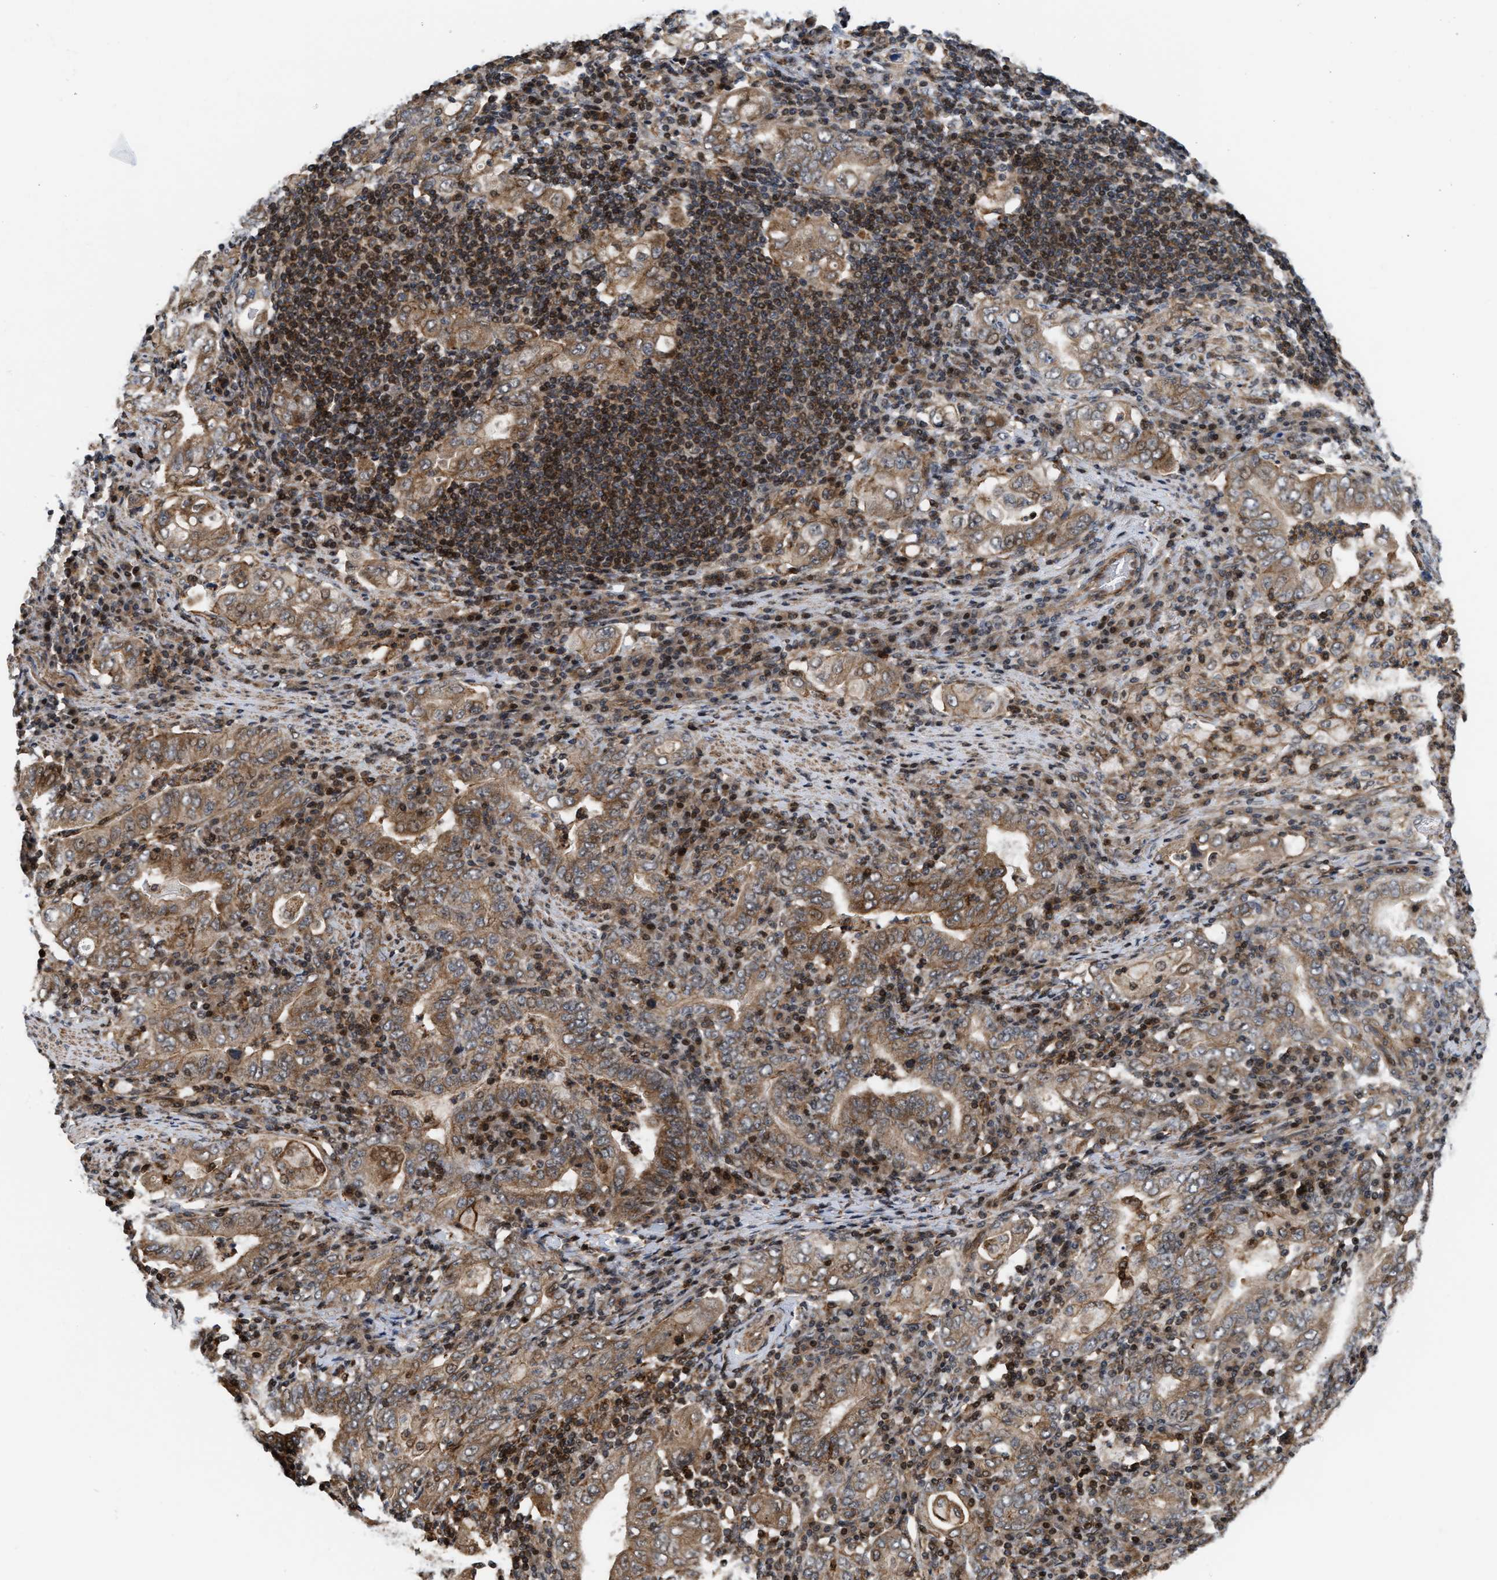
{"staining": {"intensity": "moderate", "quantity": ">75%", "location": "cytoplasmic/membranous"}, "tissue": "stomach cancer", "cell_type": "Tumor cells", "image_type": "cancer", "snomed": [{"axis": "morphology", "description": "Normal tissue, NOS"}, {"axis": "morphology", "description": "Adenocarcinoma, NOS"}, {"axis": "topography", "description": "Esophagus"}, {"axis": "topography", "description": "Stomach, upper"}, {"axis": "topography", "description": "Peripheral nerve tissue"}], "caption": "An immunohistochemistry (IHC) photomicrograph of tumor tissue is shown. Protein staining in brown shows moderate cytoplasmic/membranous positivity in stomach adenocarcinoma within tumor cells.", "gene": "STAU2", "patient": {"sex": "male", "age": 62}}